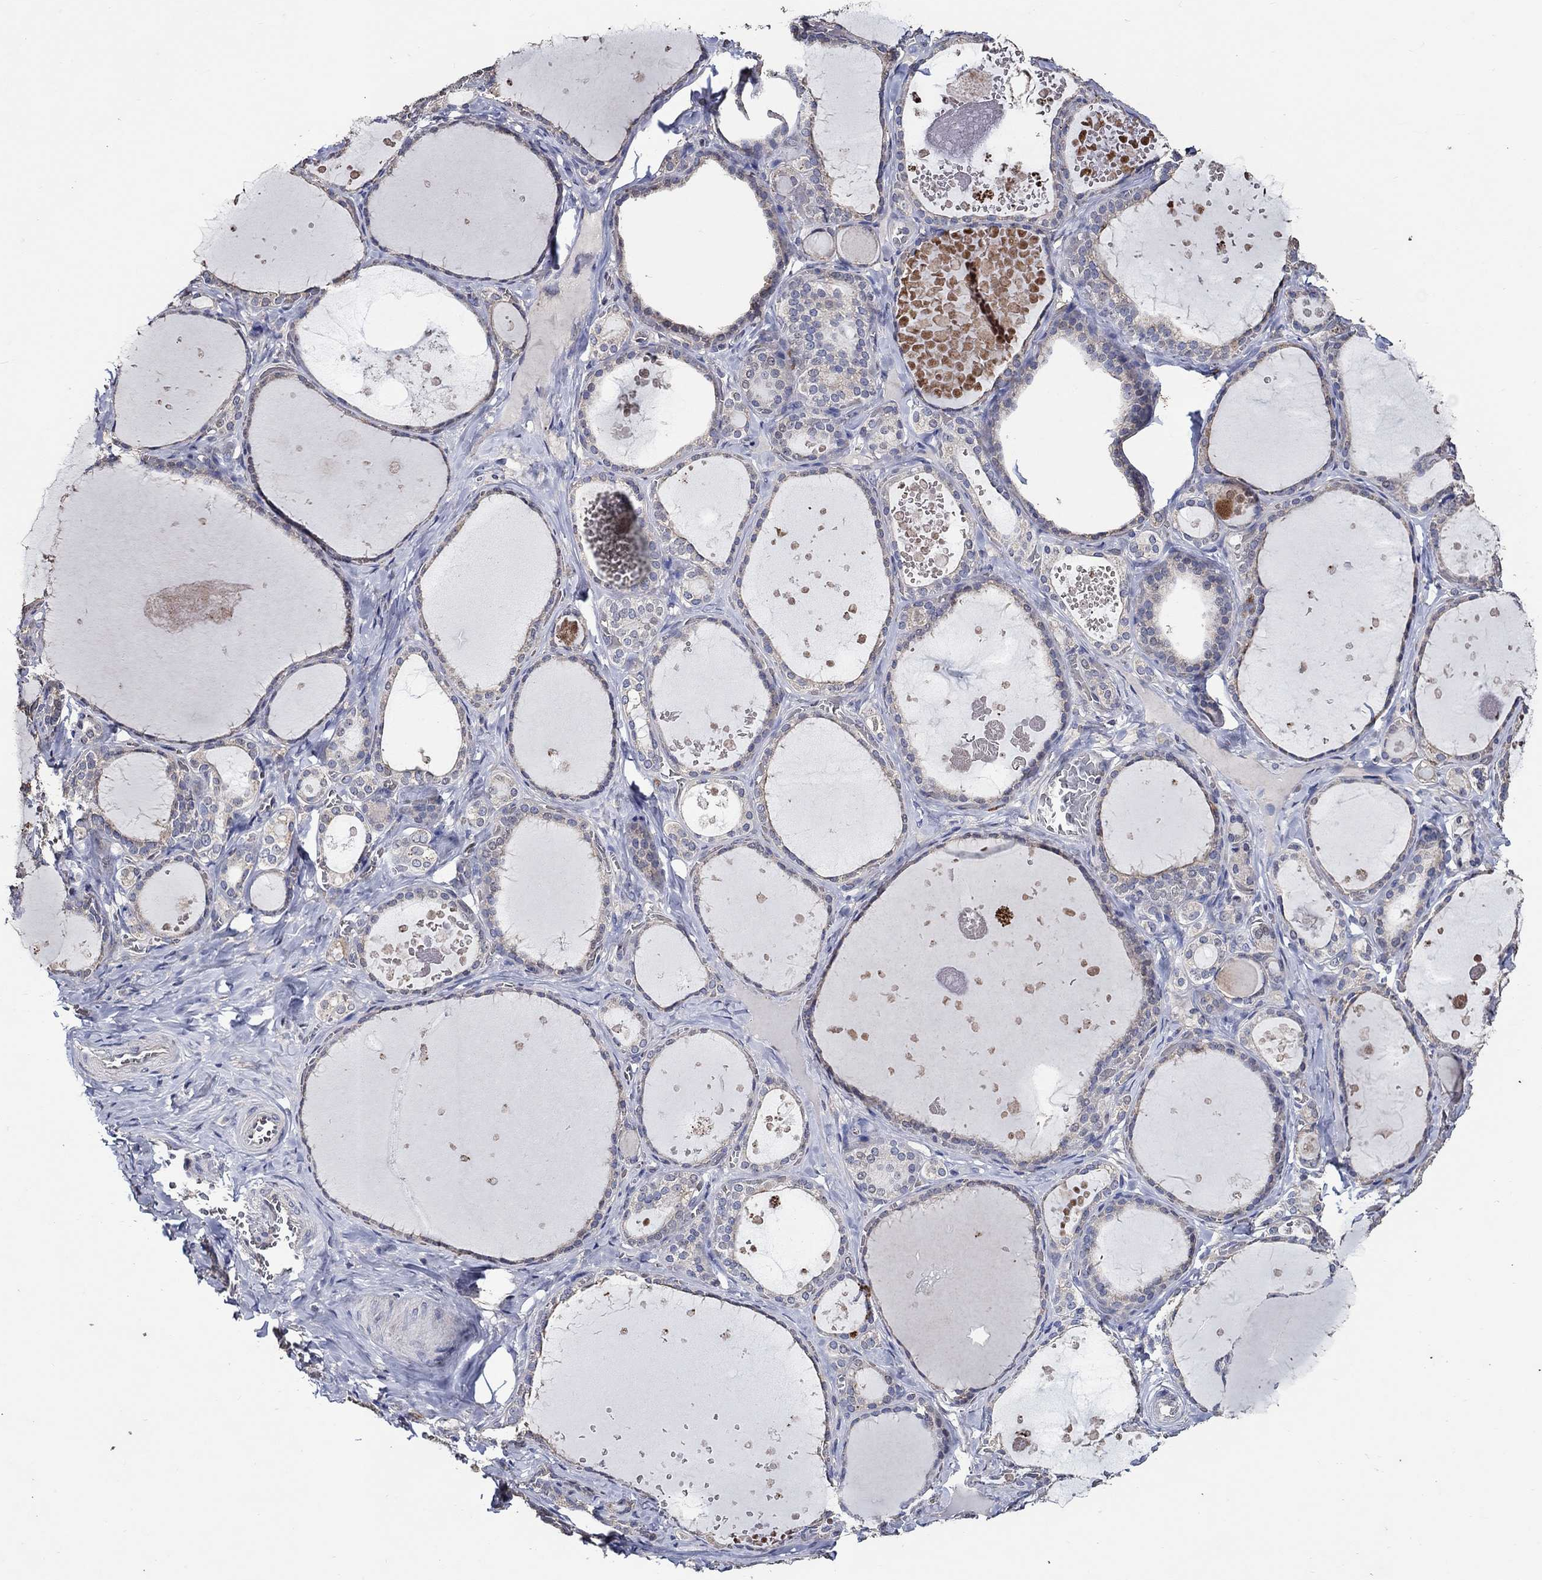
{"staining": {"intensity": "weak", "quantity": "25%-75%", "location": "cytoplasmic/membranous"}, "tissue": "thyroid gland", "cell_type": "Glandular cells", "image_type": "normal", "snomed": [{"axis": "morphology", "description": "Normal tissue, NOS"}, {"axis": "topography", "description": "Thyroid gland"}], "caption": "DAB (3,3'-diaminobenzidine) immunohistochemical staining of normal thyroid gland demonstrates weak cytoplasmic/membranous protein positivity in about 25%-75% of glandular cells.", "gene": "HAP1", "patient": {"sex": "female", "age": 56}}